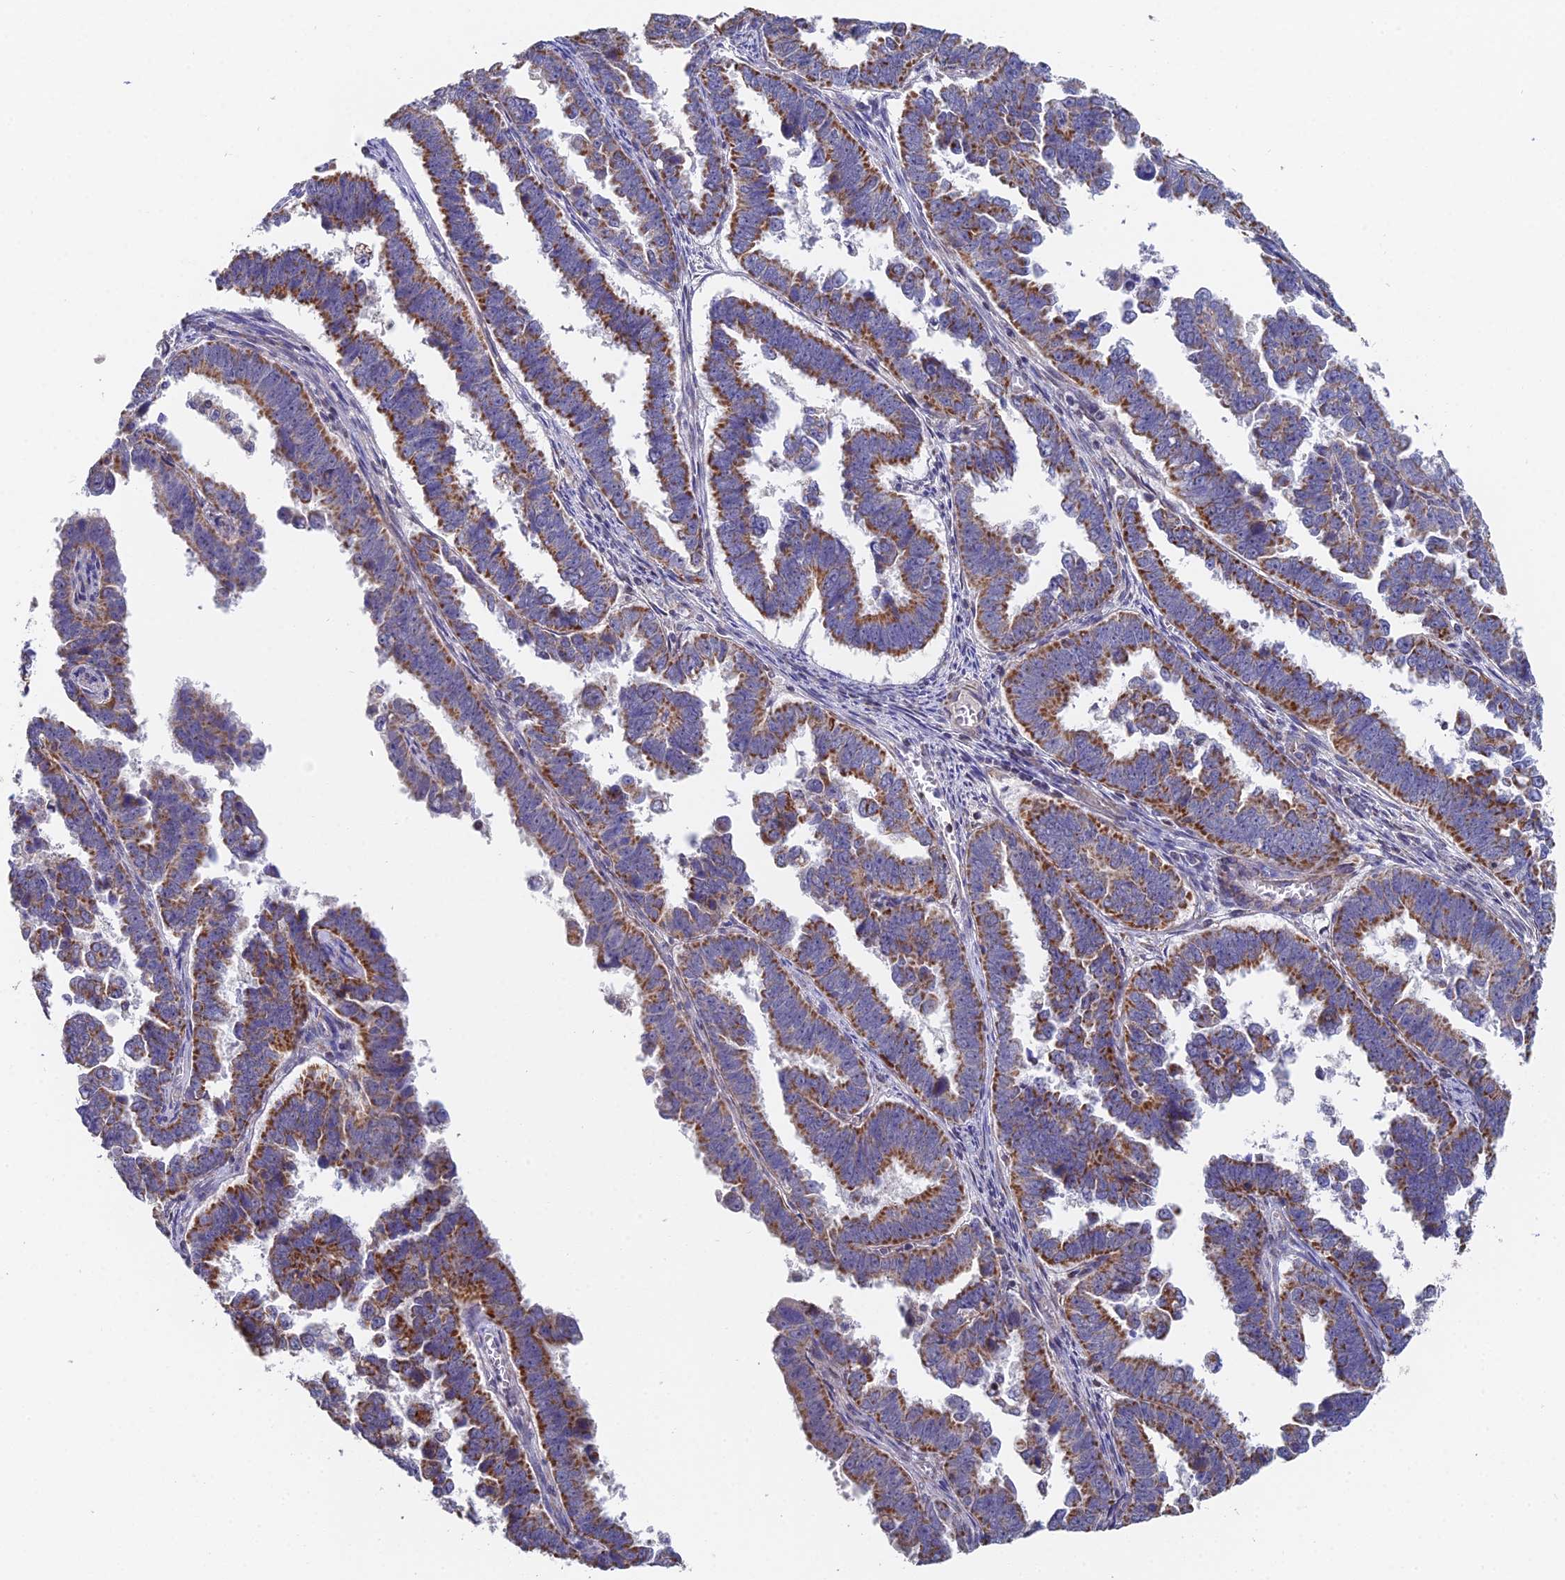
{"staining": {"intensity": "moderate", "quantity": "25%-75%", "location": "cytoplasmic/membranous"}, "tissue": "endometrial cancer", "cell_type": "Tumor cells", "image_type": "cancer", "snomed": [{"axis": "morphology", "description": "Adenocarcinoma, NOS"}, {"axis": "topography", "description": "Endometrium"}], "caption": "Endometrial cancer (adenocarcinoma) was stained to show a protein in brown. There is medium levels of moderate cytoplasmic/membranous positivity in approximately 25%-75% of tumor cells.", "gene": "ECSIT", "patient": {"sex": "female", "age": 75}}